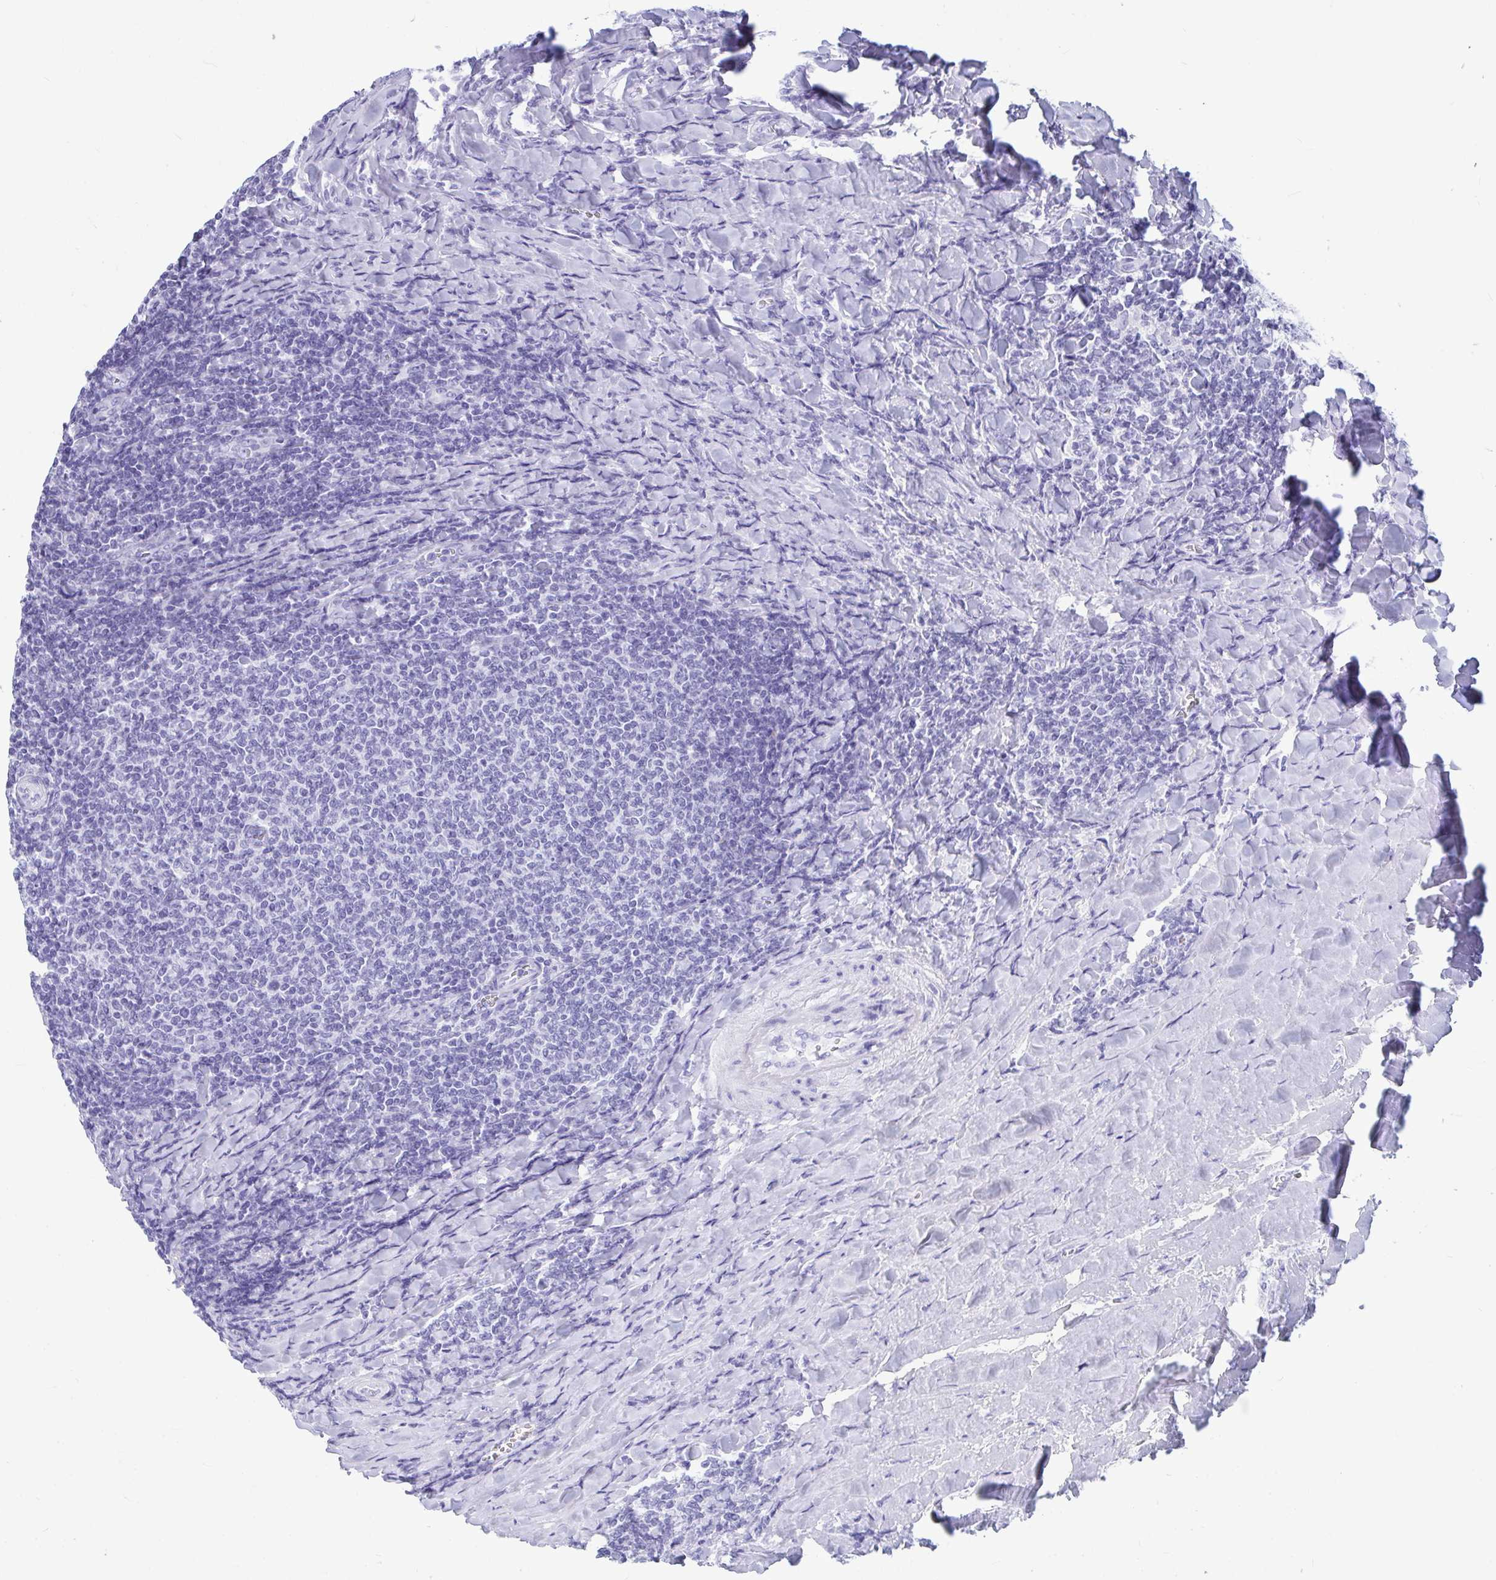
{"staining": {"intensity": "negative", "quantity": "none", "location": "none"}, "tissue": "lymphoma", "cell_type": "Tumor cells", "image_type": "cancer", "snomed": [{"axis": "morphology", "description": "Malignant lymphoma, non-Hodgkin's type, Low grade"}, {"axis": "topography", "description": "Lymph node"}], "caption": "Malignant lymphoma, non-Hodgkin's type (low-grade) was stained to show a protein in brown. There is no significant staining in tumor cells.", "gene": "OR5J2", "patient": {"sex": "male", "age": 52}}